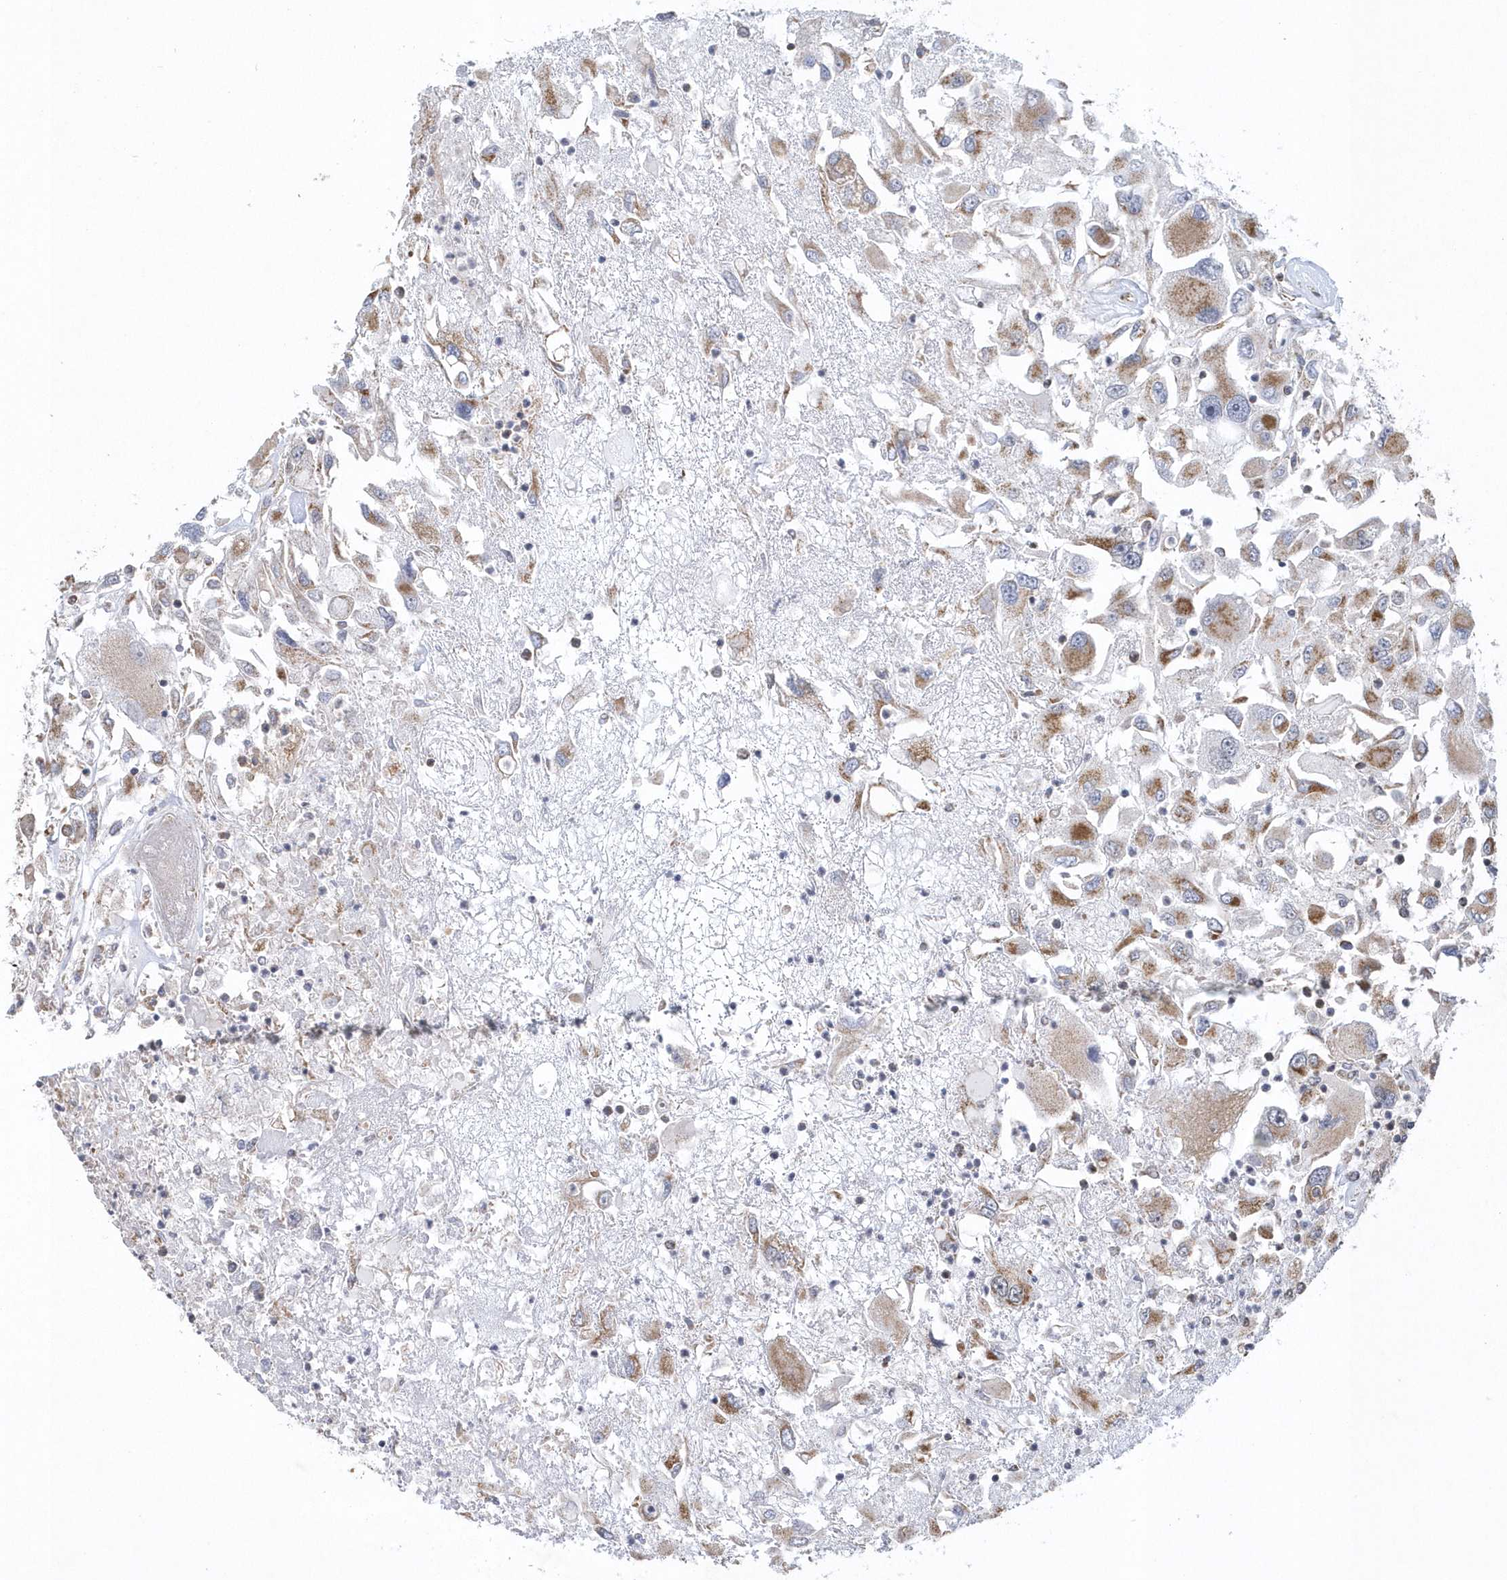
{"staining": {"intensity": "strong", "quantity": ">75%", "location": "cytoplasmic/membranous"}, "tissue": "renal cancer", "cell_type": "Tumor cells", "image_type": "cancer", "snomed": [{"axis": "morphology", "description": "Adenocarcinoma, NOS"}, {"axis": "topography", "description": "Kidney"}], "caption": "Brown immunohistochemical staining in human renal cancer demonstrates strong cytoplasmic/membranous positivity in about >75% of tumor cells.", "gene": "SLX9", "patient": {"sex": "female", "age": 52}}